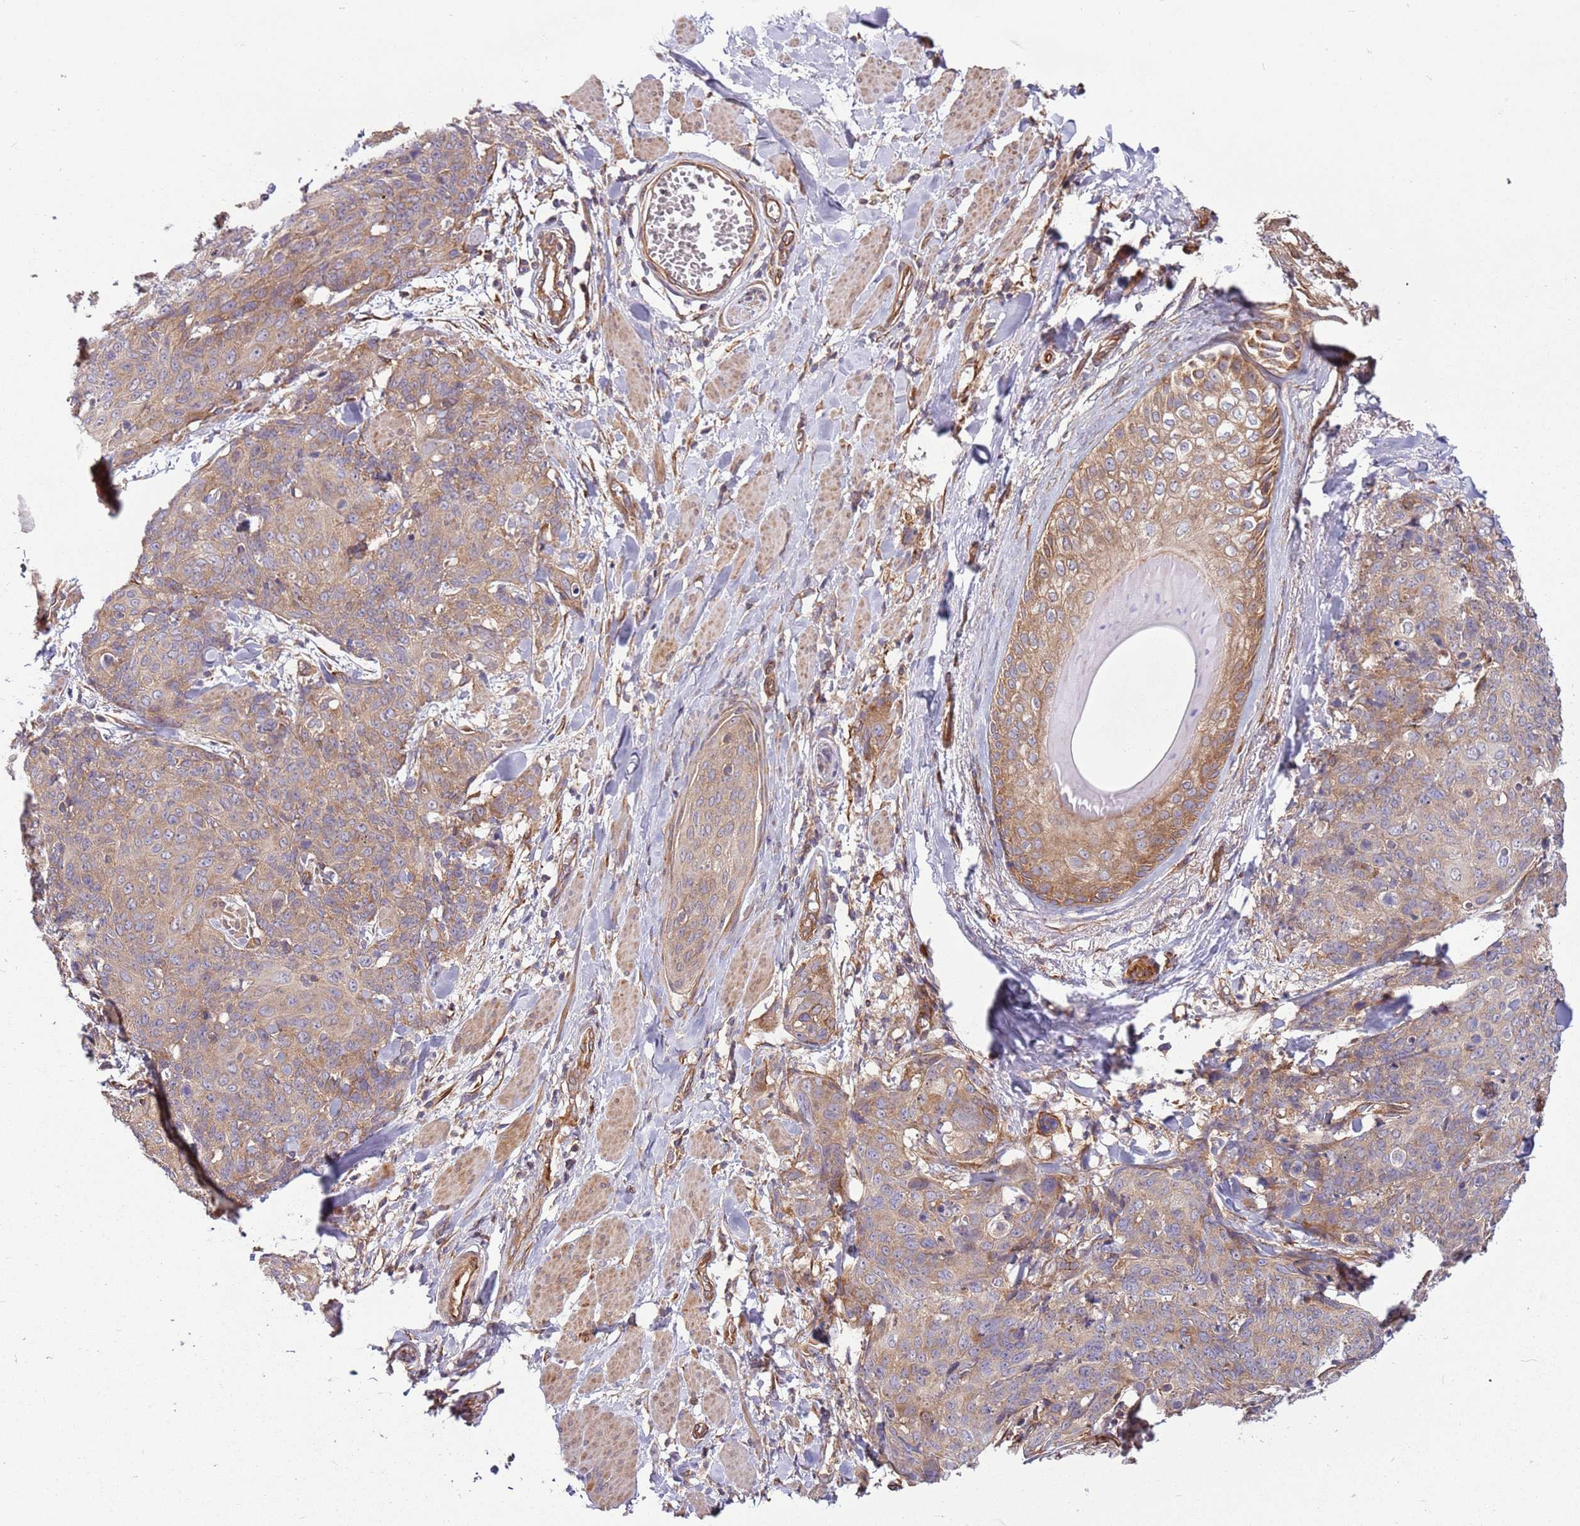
{"staining": {"intensity": "moderate", "quantity": "25%-75%", "location": "cytoplasmic/membranous"}, "tissue": "skin cancer", "cell_type": "Tumor cells", "image_type": "cancer", "snomed": [{"axis": "morphology", "description": "Squamous cell carcinoma, NOS"}, {"axis": "topography", "description": "Skin"}, {"axis": "topography", "description": "Vulva"}], "caption": "Immunohistochemical staining of skin squamous cell carcinoma shows moderate cytoplasmic/membranous protein staining in about 25%-75% of tumor cells.", "gene": "GNL1", "patient": {"sex": "female", "age": 85}}